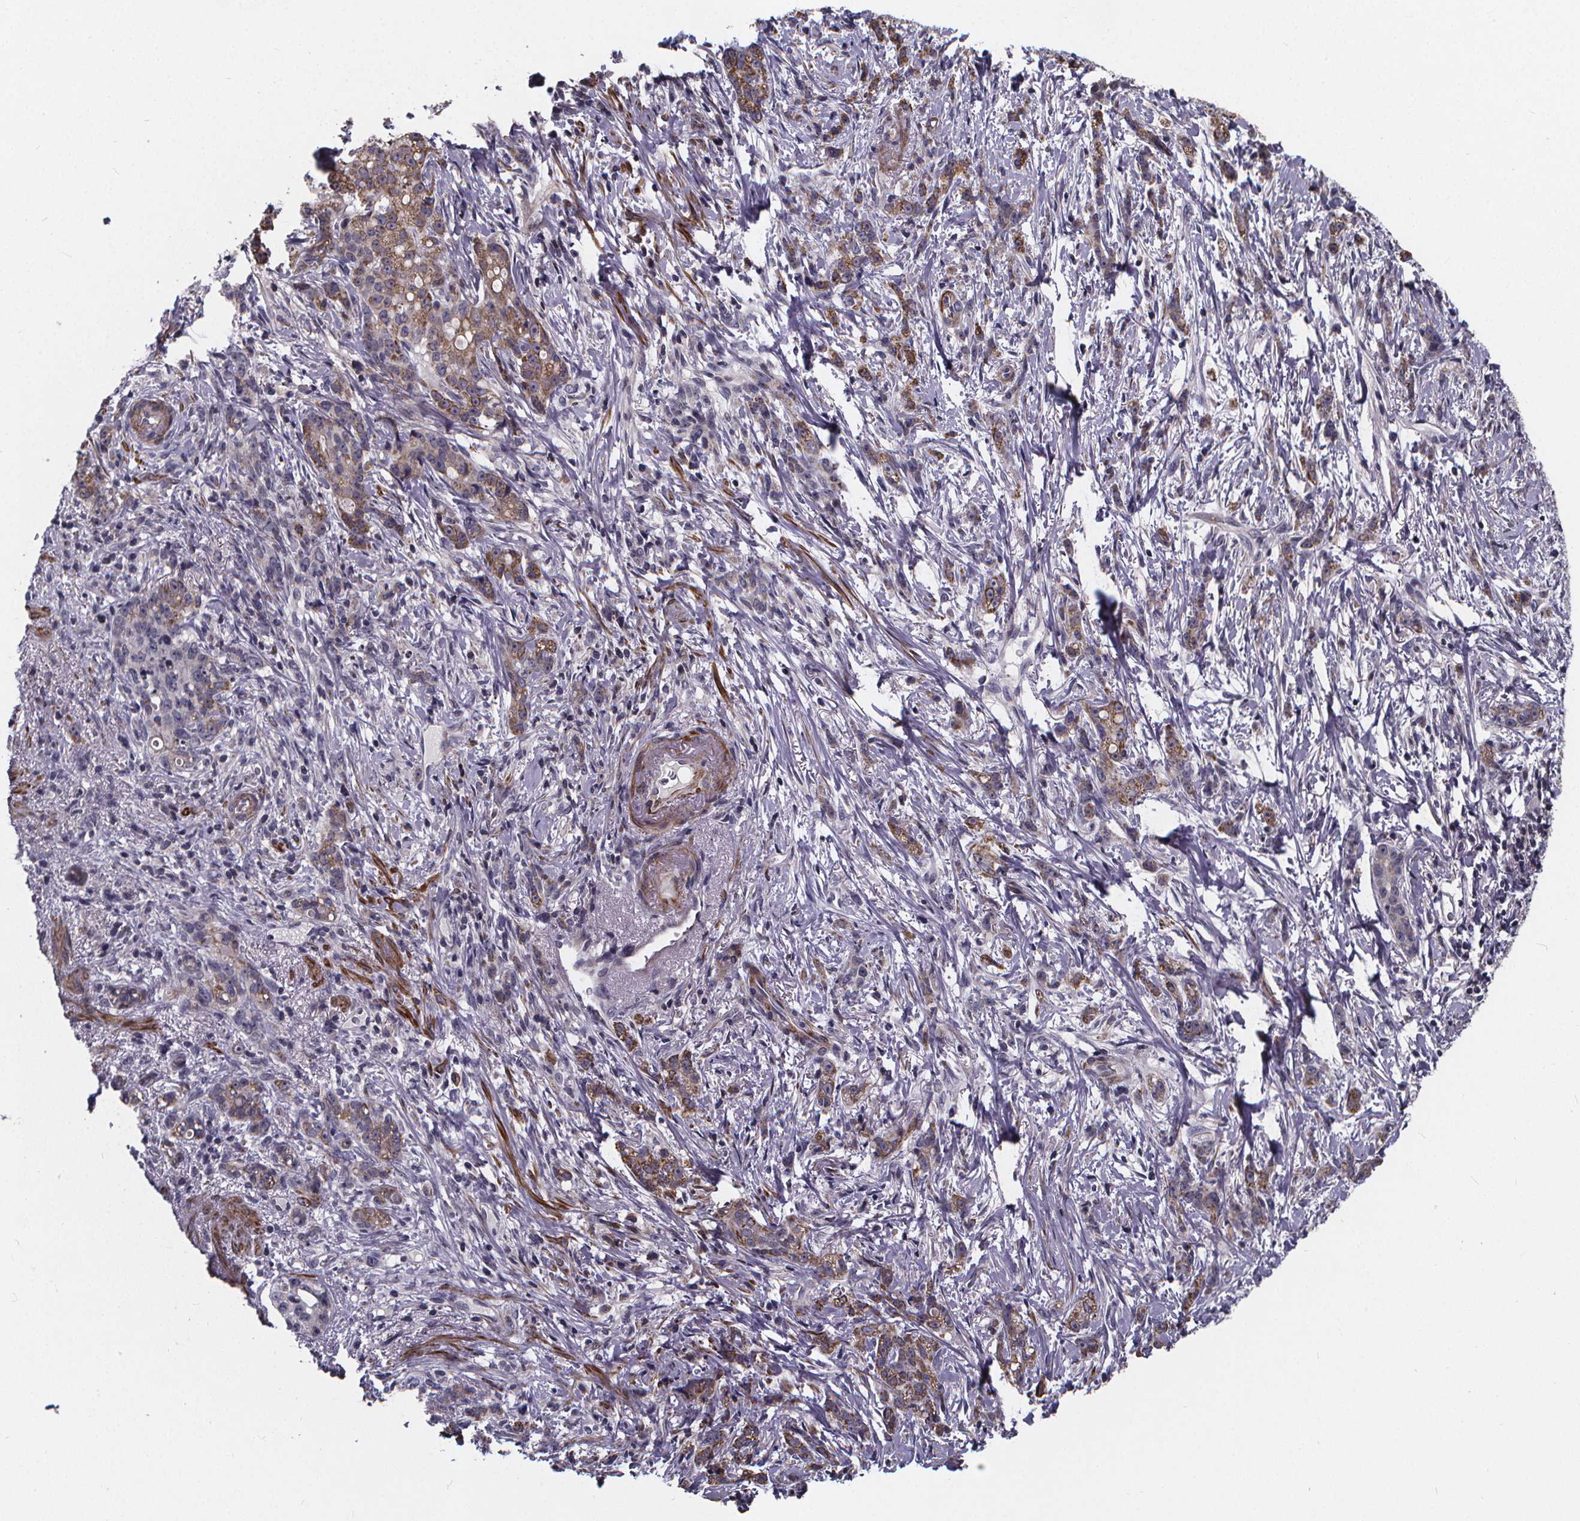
{"staining": {"intensity": "negative", "quantity": "none", "location": "none"}, "tissue": "stomach cancer", "cell_type": "Tumor cells", "image_type": "cancer", "snomed": [{"axis": "morphology", "description": "Adenocarcinoma, NOS"}, {"axis": "topography", "description": "Stomach, lower"}], "caption": "Photomicrograph shows no significant protein positivity in tumor cells of stomach cancer (adenocarcinoma).", "gene": "FBXW2", "patient": {"sex": "male", "age": 88}}